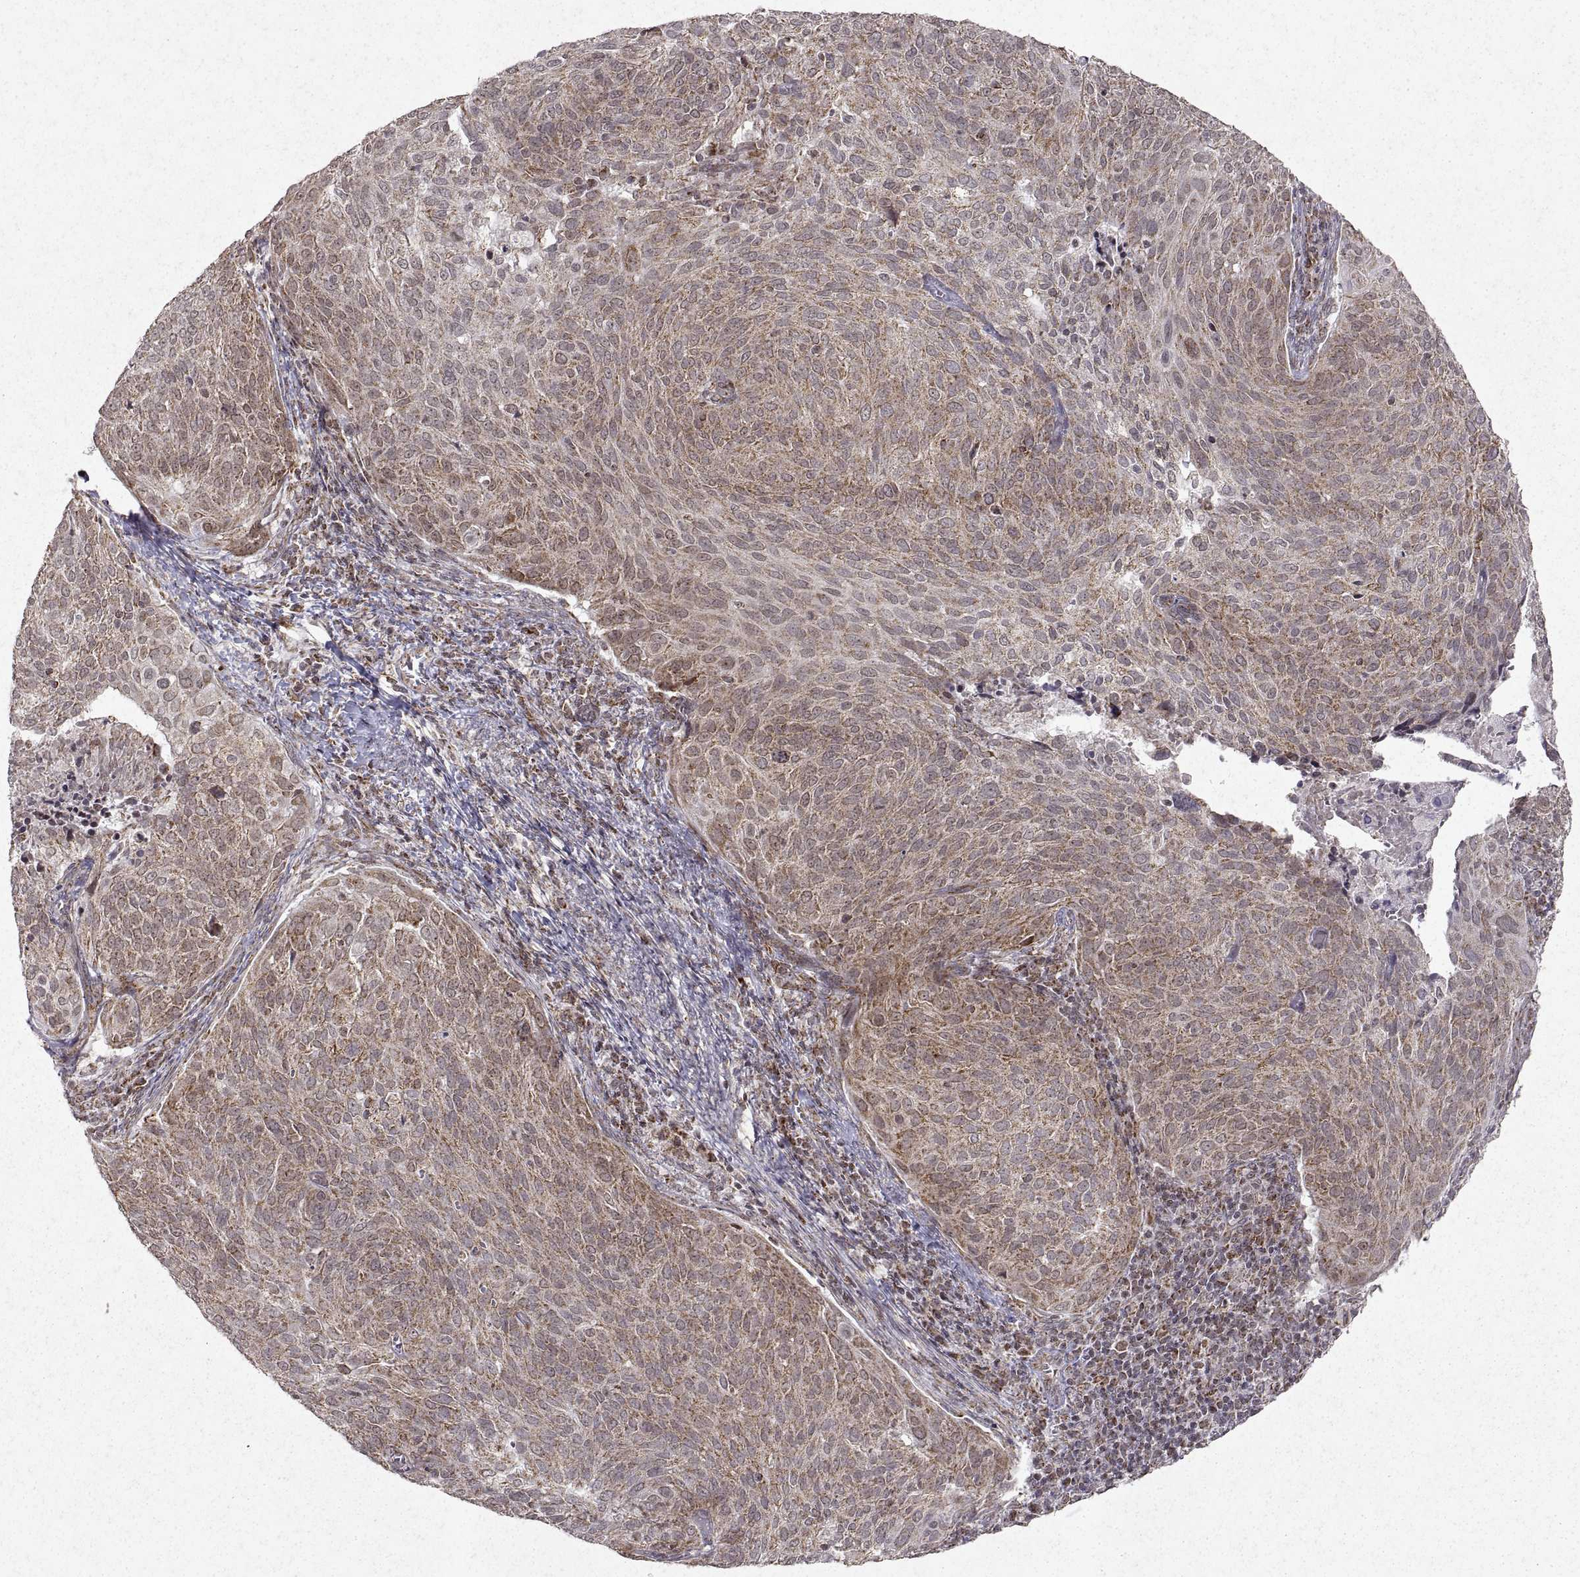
{"staining": {"intensity": "weak", "quantity": ">75%", "location": "cytoplasmic/membranous"}, "tissue": "cervical cancer", "cell_type": "Tumor cells", "image_type": "cancer", "snomed": [{"axis": "morphology", "description": "Squamous cell carcinoma, NOS"}, {"axis": "topography", "description": "Cervix"}], "caption": "Squamous cell carcinoma (cervical) stained for a protein (brown) reveals weak cytoplasmic/membranous positive staining in about >75% of tumor cells.", "gene": "MANBAL", "patient": {"sex": "female", "age": 39}}